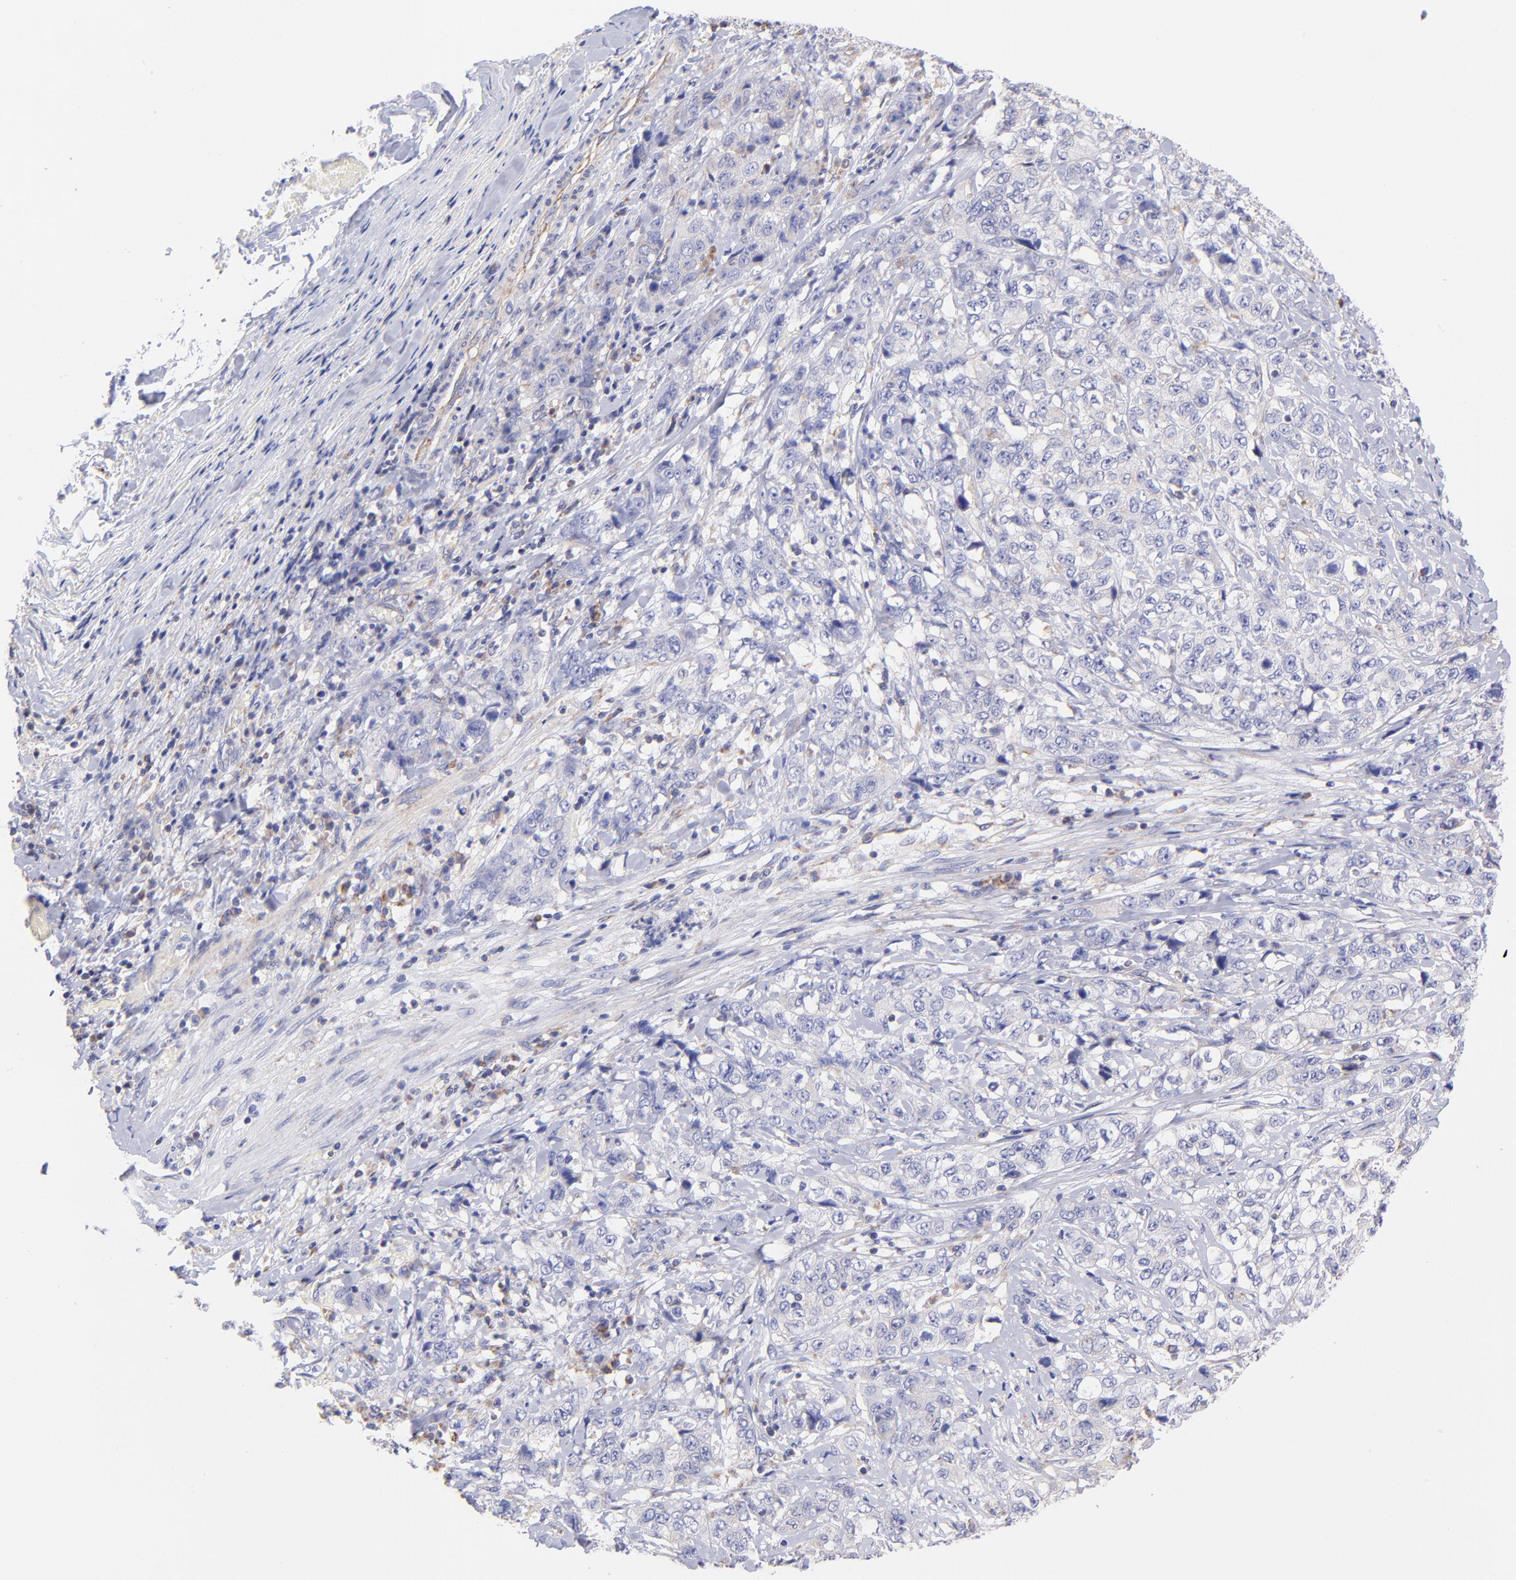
{"staining": {"intensity": "weak", "quantity": "<25%", "location": "cytoplasmic/membranous"}, "tissue": "stomach cancer", "cell_type": "Tumor cells", "image_type": "cancer", "snomed": [{"axis": "morphology", "description": "Adenocarcinoma, NOS"}, {"axis": "topography", "description": "Stomach"}], "caption": "Immunohistochemistry (IHC) histopathology image of human stomach adenocarcinoma stained for a protein (brown), which shows no positivity in tumor cells.", "gene": "NDUFB7", "patient": {"sex": "male", "age": 48}}